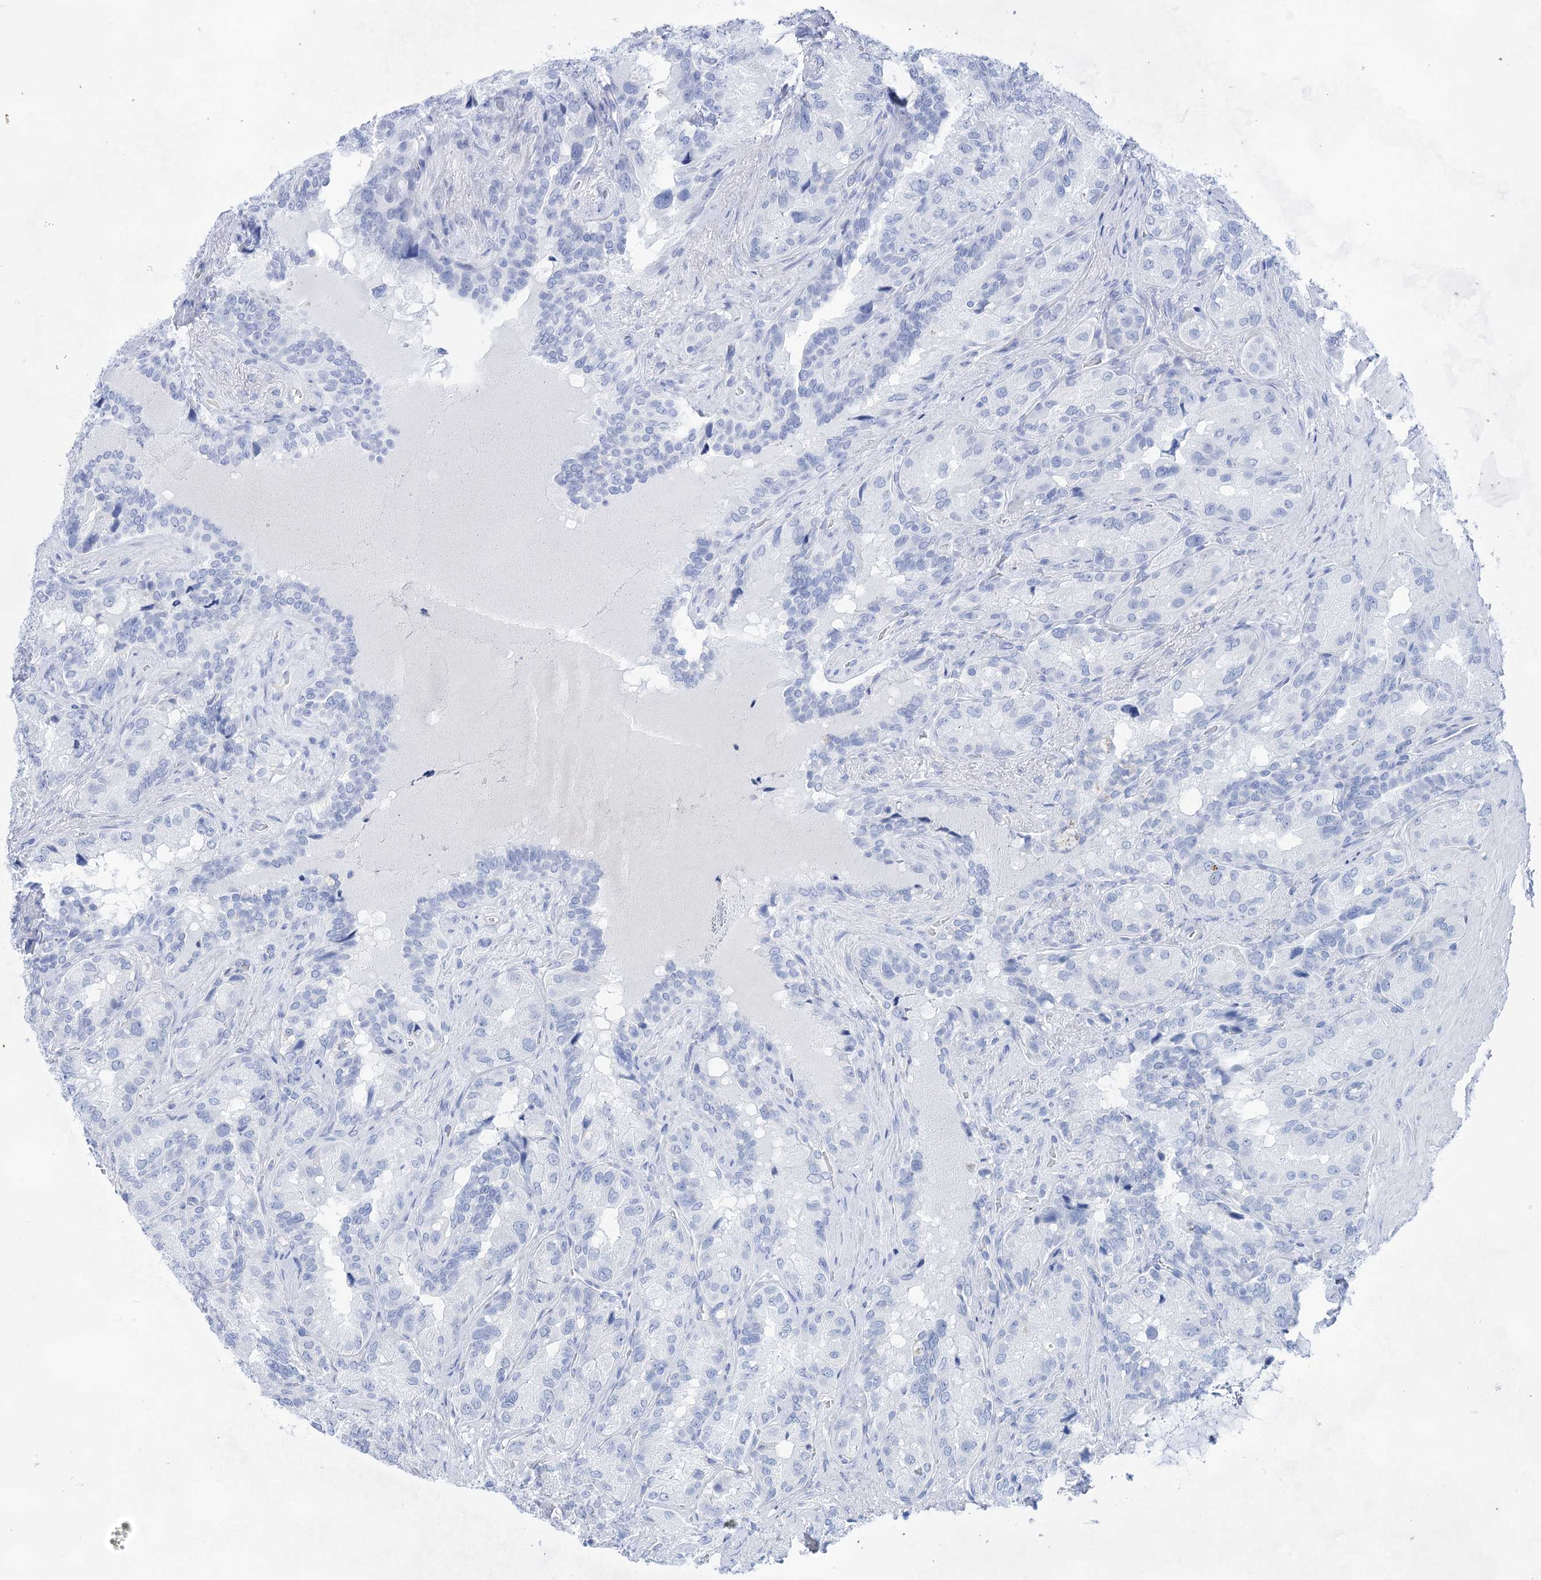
{"staining": {"intensity": "negative", "quantity": "none", "location": "none"}, "tissue": "seminal vesicle", "cell_type": "Glandular cells", "image_type": "normal", "snomed": [{"axis": "morphology", "description": "Normal tissue, NOS"}, {"axis": "topography", "description": "Seminal veicle"}, {"axis": "topography", "description": "Peripheral nerve tissue"}], "caption": "Photomicrograph shows no significant protein expression in glandular cells of benign seminal vesicle.", "gene": "LALBA", "patient": {"sex": "male", "age": 67}}